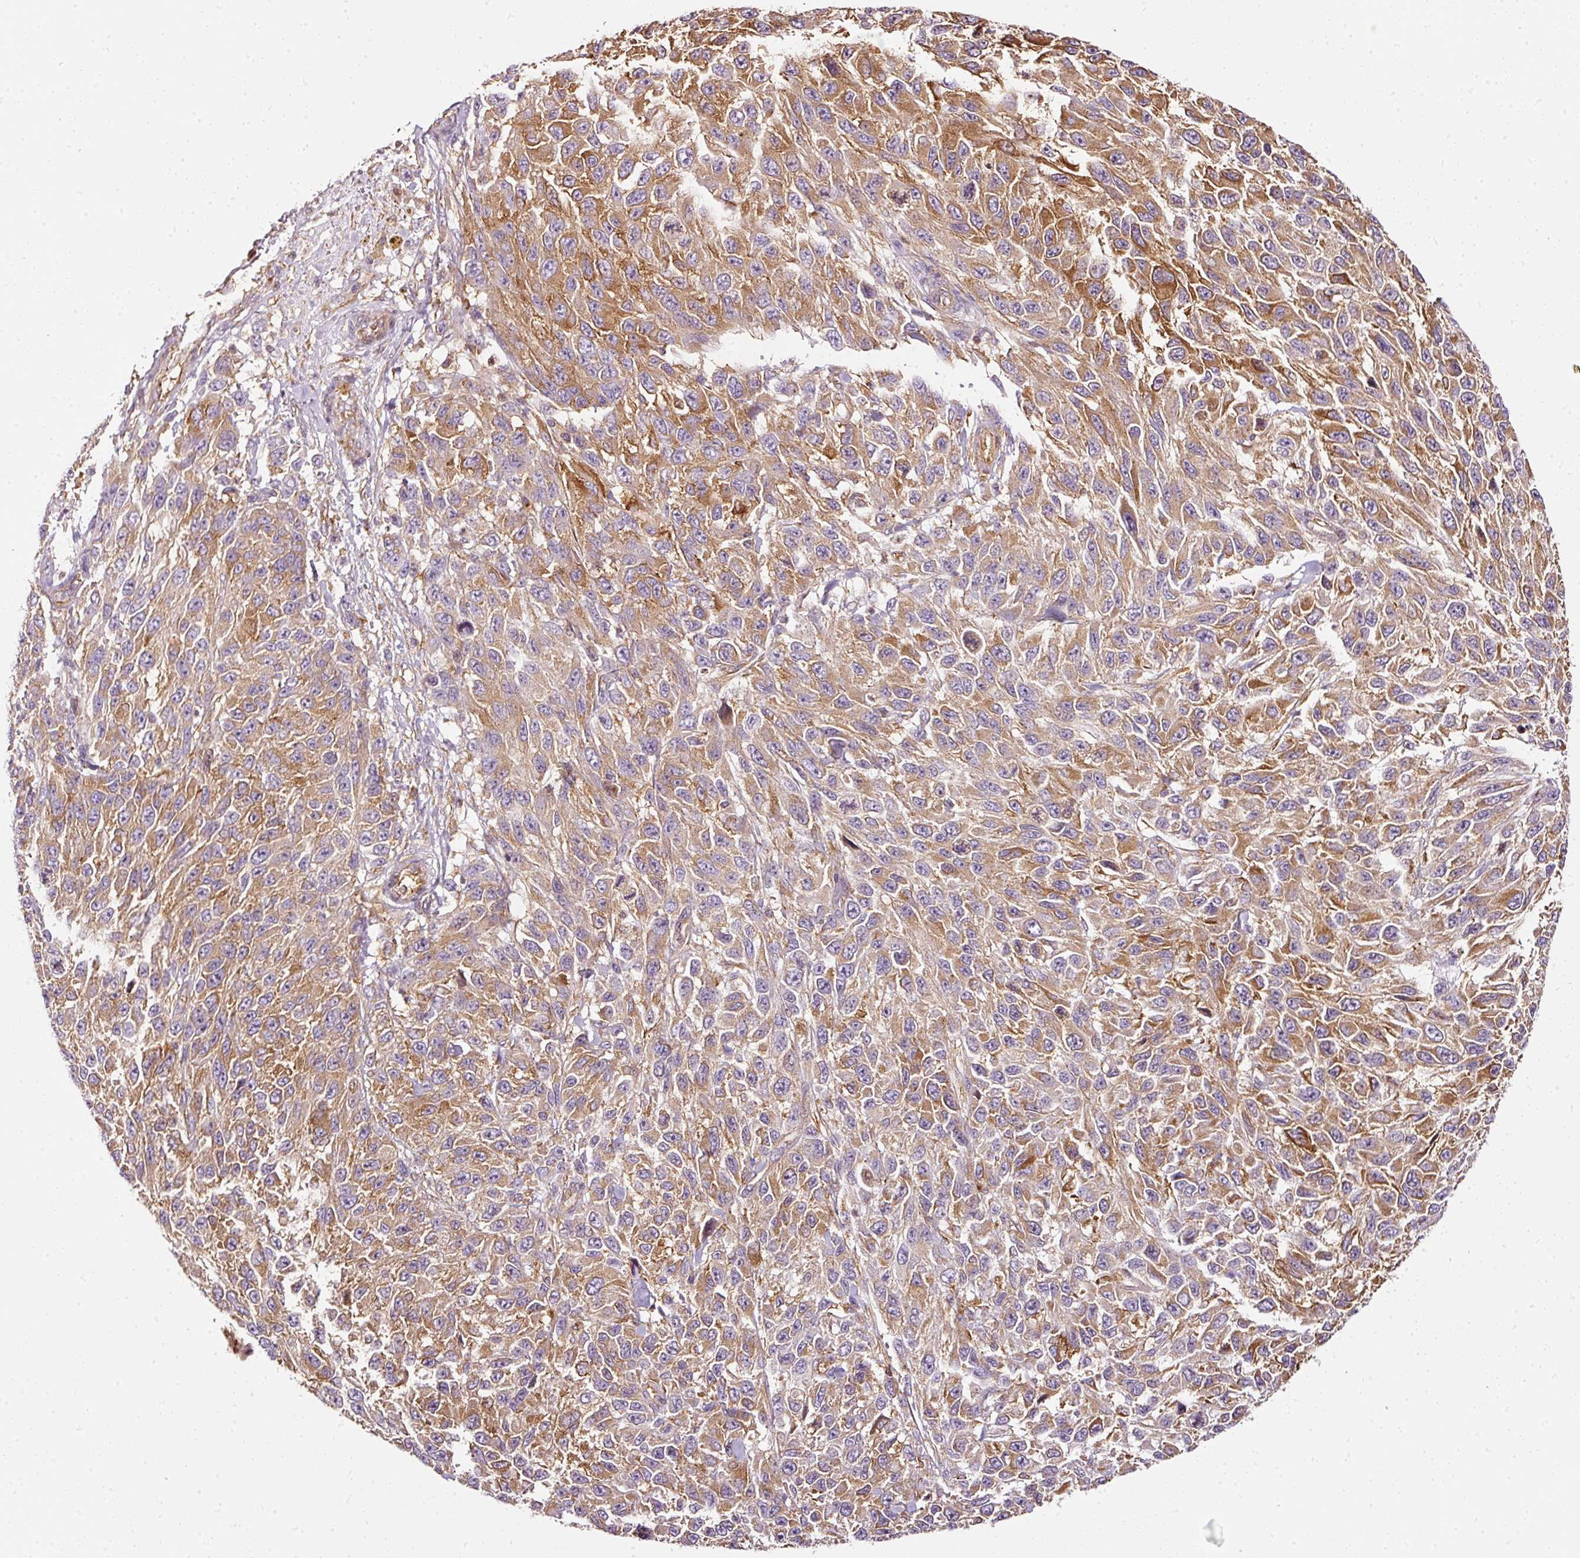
{"staining": {"intensity": "moderate", "quantity": ">75%", "location": "cytoplasmic/membranous"}, "tissue": "melanoma", "cell_type": "Tumor cells", "image_type": "cancer", "snomed": [{"axis": "morphology", "description": "Malignant melanoma, NOS"}, {"axis": "topography", "description": "Skin"}], "caption": "Brown immunohistochemical staining in human melanoma demonstrates moderate cytoplasmic/membranous positivity in about >75% of tumor cells.", "gene": "SCNM1", "patient": {"sex": "female", "age": 96}}